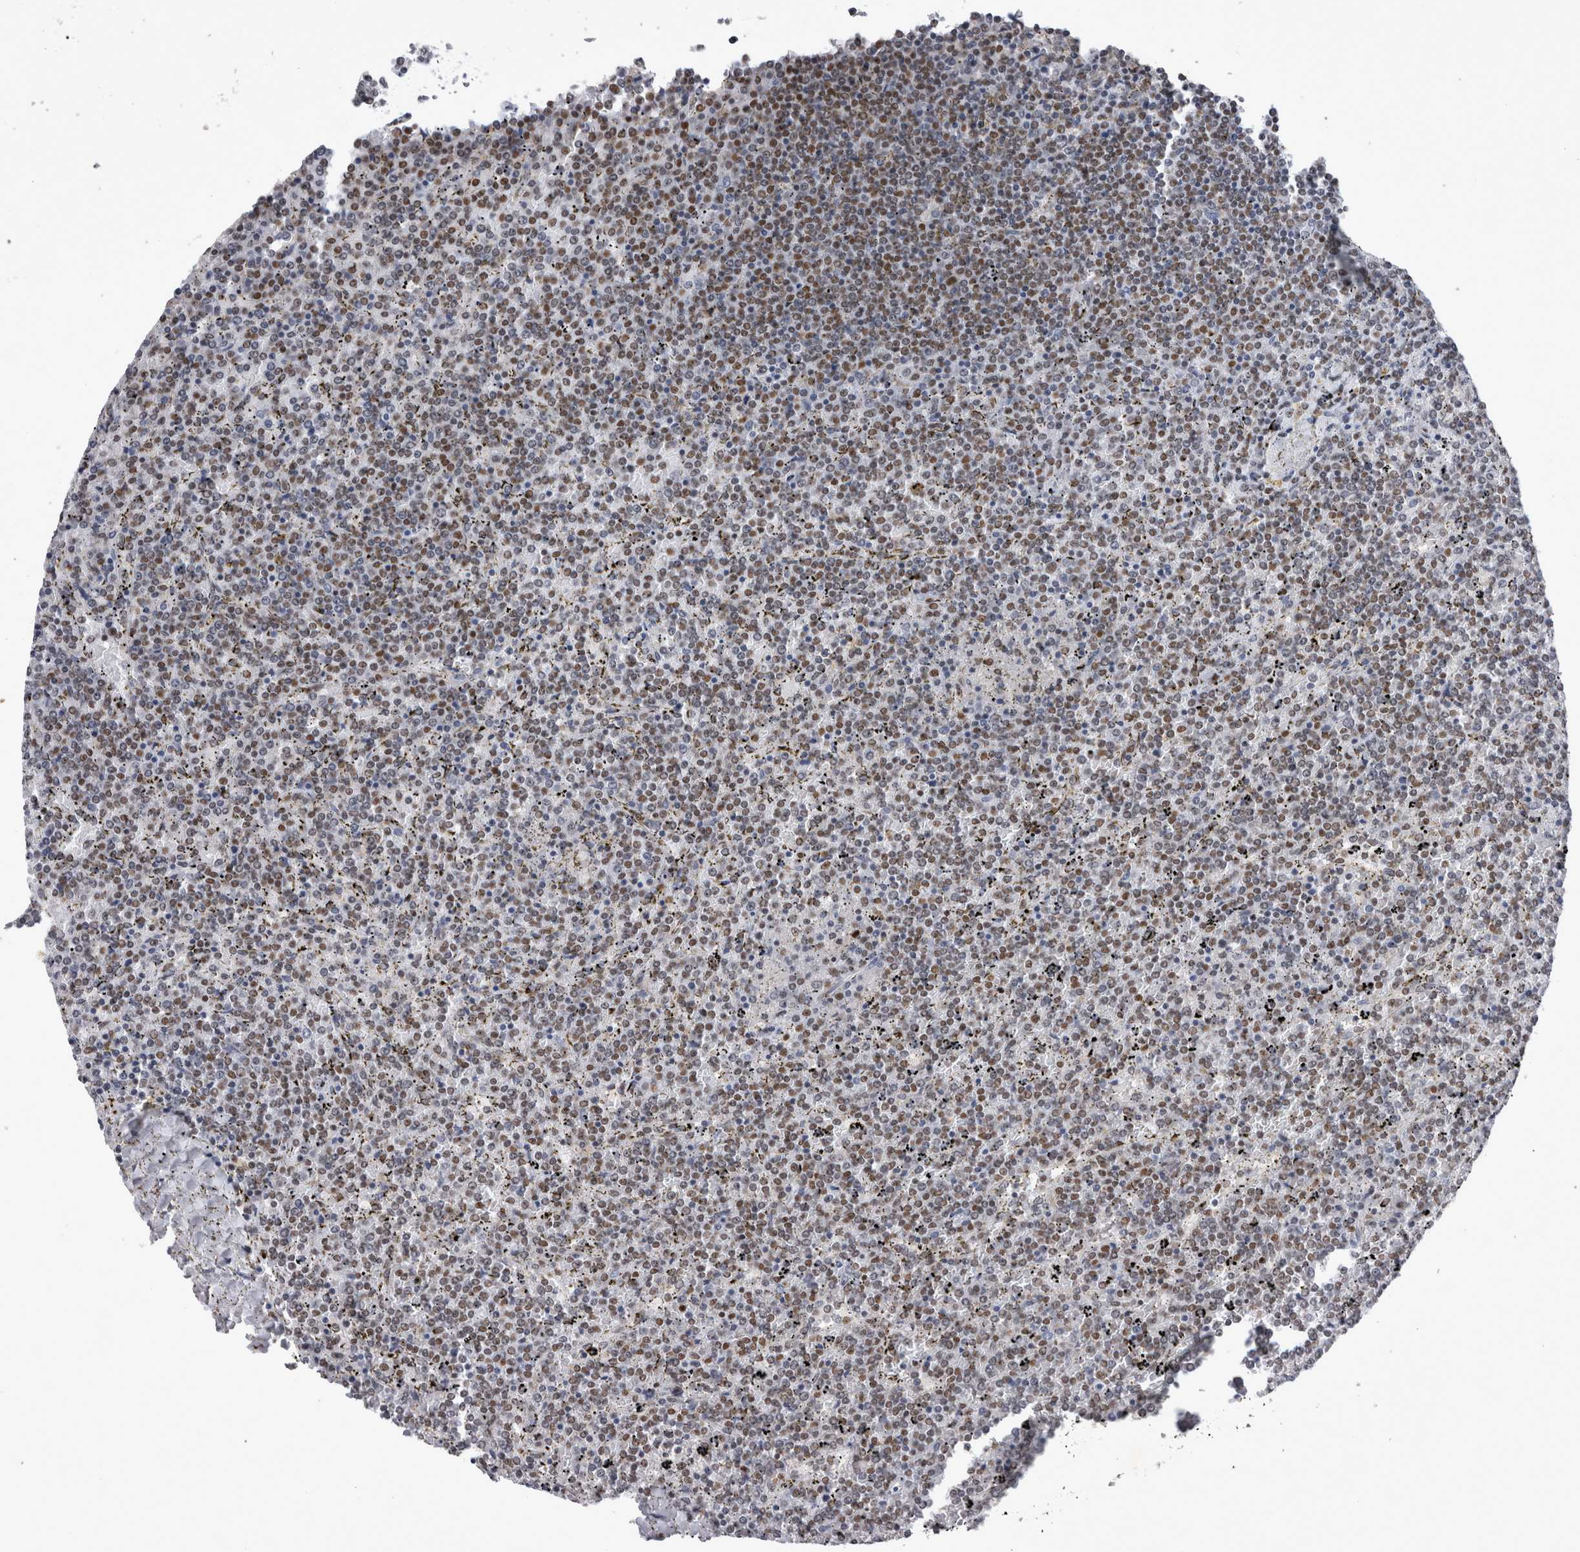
{"staining": {"intensity": "moderate", "quantity": "25%-75%", "location": "nuclear"}, "tissue": "lymphoma", "cell_type": "Tumor cells", "image_type": "cancer", "snomed": [{"axis": "morphology", "description": "Malignant lymphoma, non-Hodgkin's type, Low grade"}, {"axis": "topography", "description": "Spleen"}], "caption": "Immunohistochemistry (IHC) image of neoplastic tissue: human lymphoma stained using IHC shows medium levels of moderate protein expression localized specifically in the nuclear of tumor cells, appearing as a nuclear brown color.", "gene": "RBM6", "patient": {"sex": "female", "age": 19}}